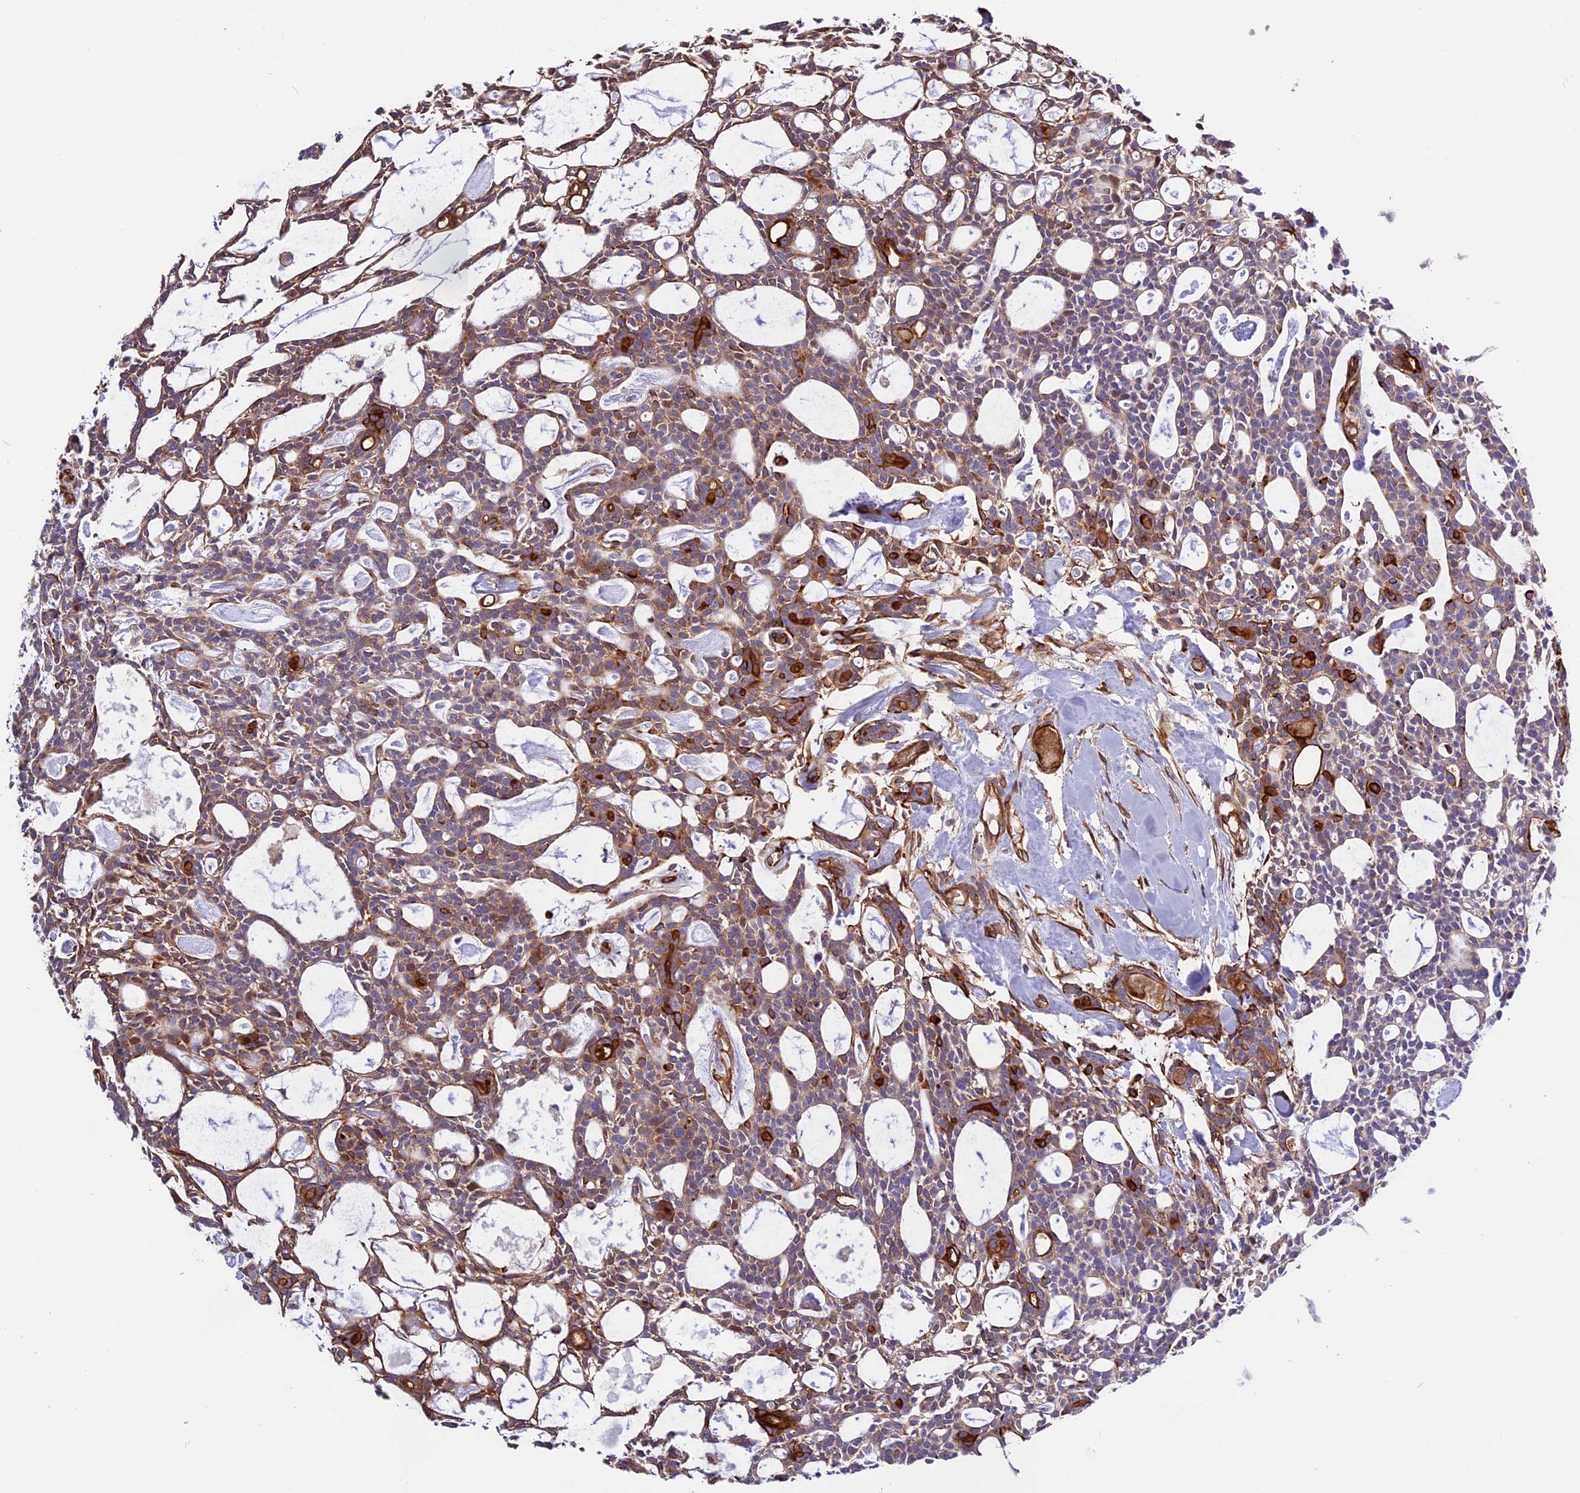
{"staining": {"intensity": "weak", "quantity": "25%-75%", "location": "cytoplasmic/membranous"}, "tissue": "head and neck cancer", "cell_type": "Tumor cells", "image_type": "cancer", "snomed": [{"axis": "morphology", "description": "Adenocarcinoma, NOS"}, {"axis": "topography", "description": "Salivary gland"}, {"axis": "topography", "description": "Head-Neck"}], "caption": "DAB immunohistochemical staining of head and neck cancer (adenocarcinoma) demonstrates weak cytoplasmic/membranous protein expression in about 25%-75% of tumor cells.", "gene": "CD99L2", "patient": {"sex": "male", "age": 55}}